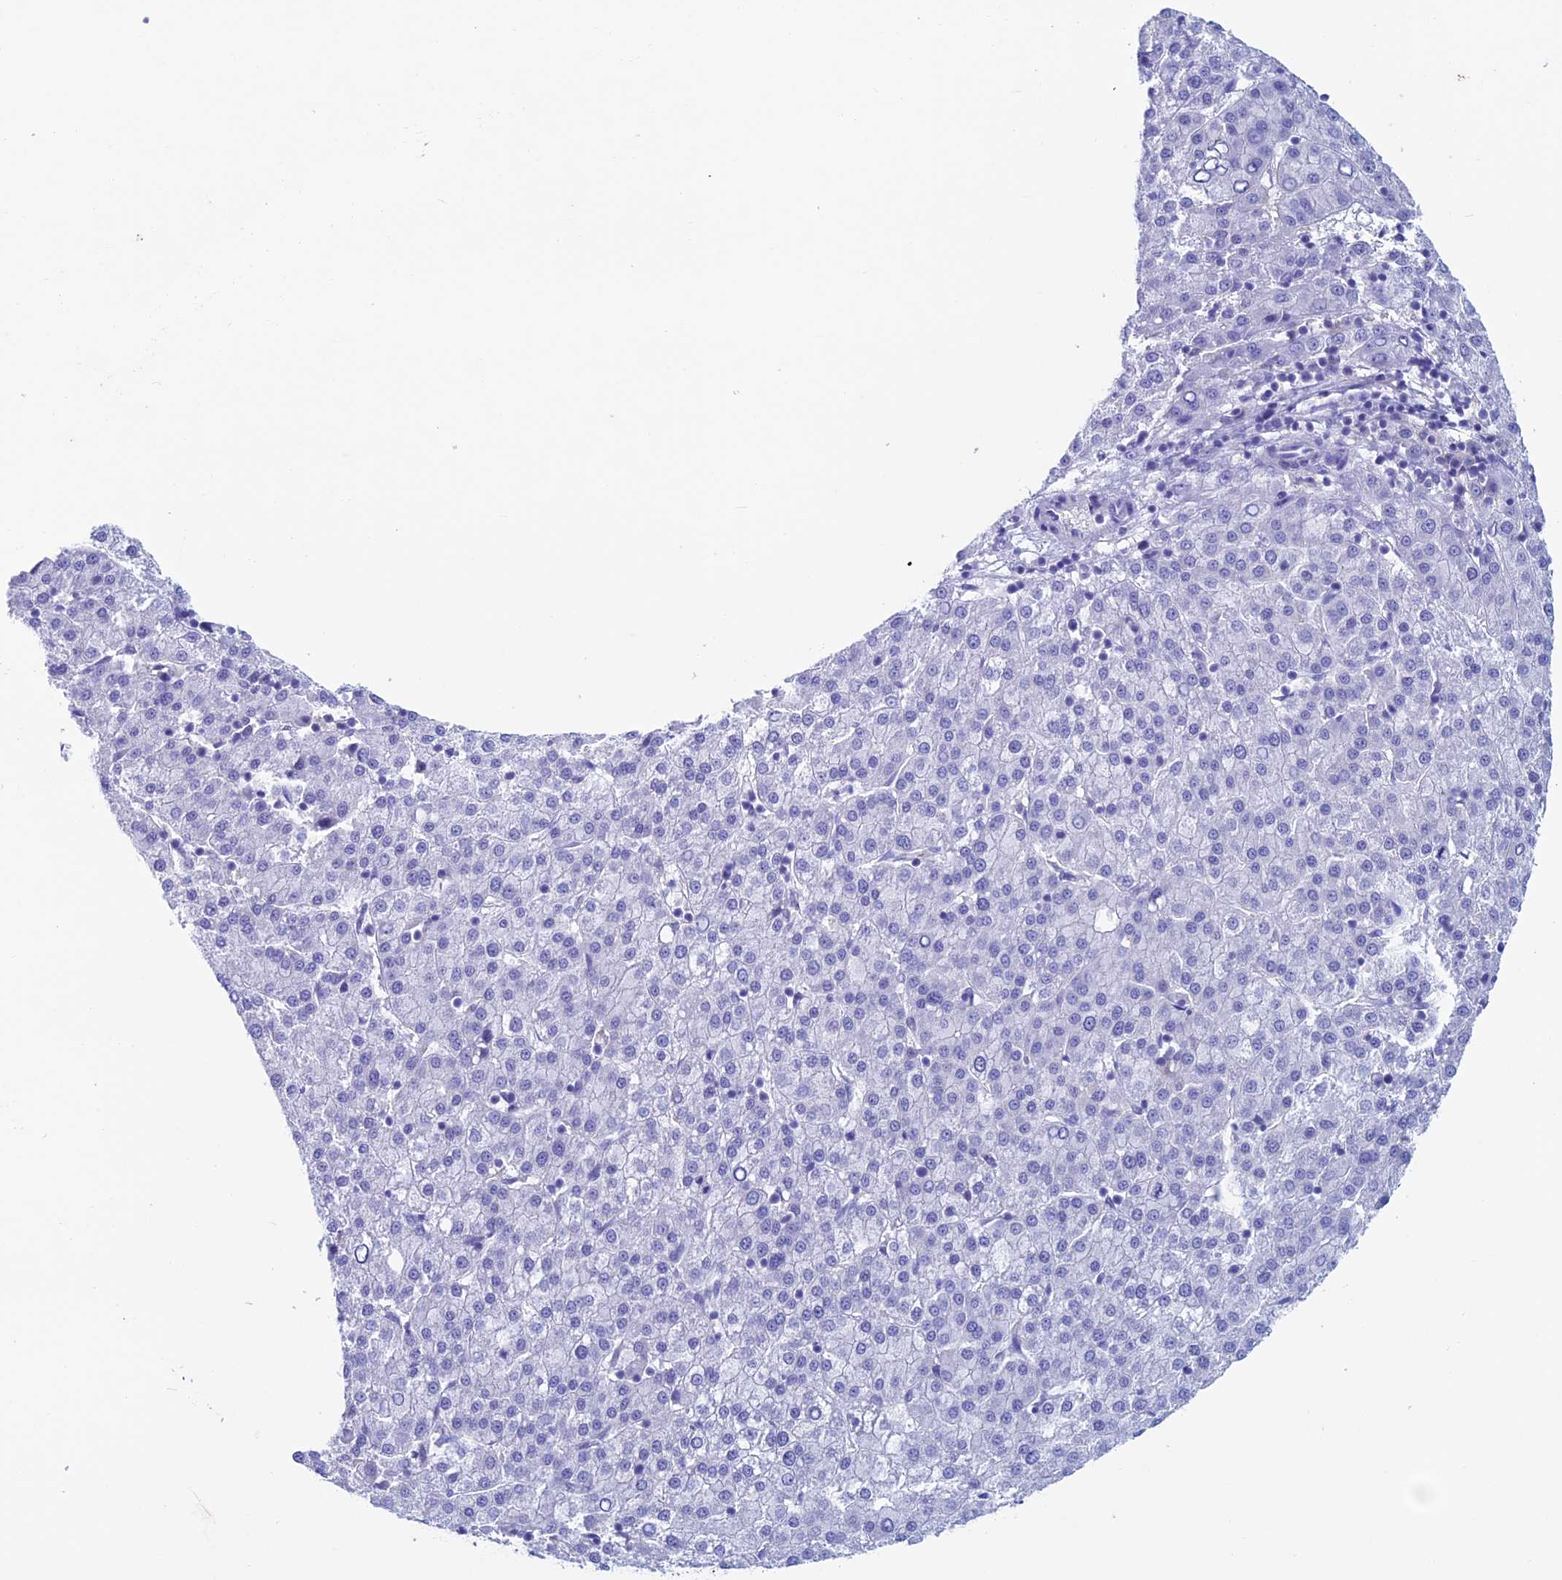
{"staining": {"intensity": "negative", "quantity": "none", "location": "none"}, "tissue": "liver cancer", "cell_type": "Tumor cells", "image_type": "cancer", "snomed": [{"axis": "morphology", "description": "Carcinoma, Hepatocellular, NOS"}, {"axis": "topography", "description": "Liver"}], "caption": "High magnification brightfield microscopy of hepatocellular carcinoma (liver) stained with DAB (3,3'-diaminobenzidine) (brown) and counterstained with hematoxylin (blue): tumor cells show no significant expression. The staining was performed using DAB to visualize the protein expression in brown, while the nuclei were stained in blue with hematoxylin (Magnification: 20x).", "gene": "KCNK17", "patient": {"sex": "female", "age": 58}}